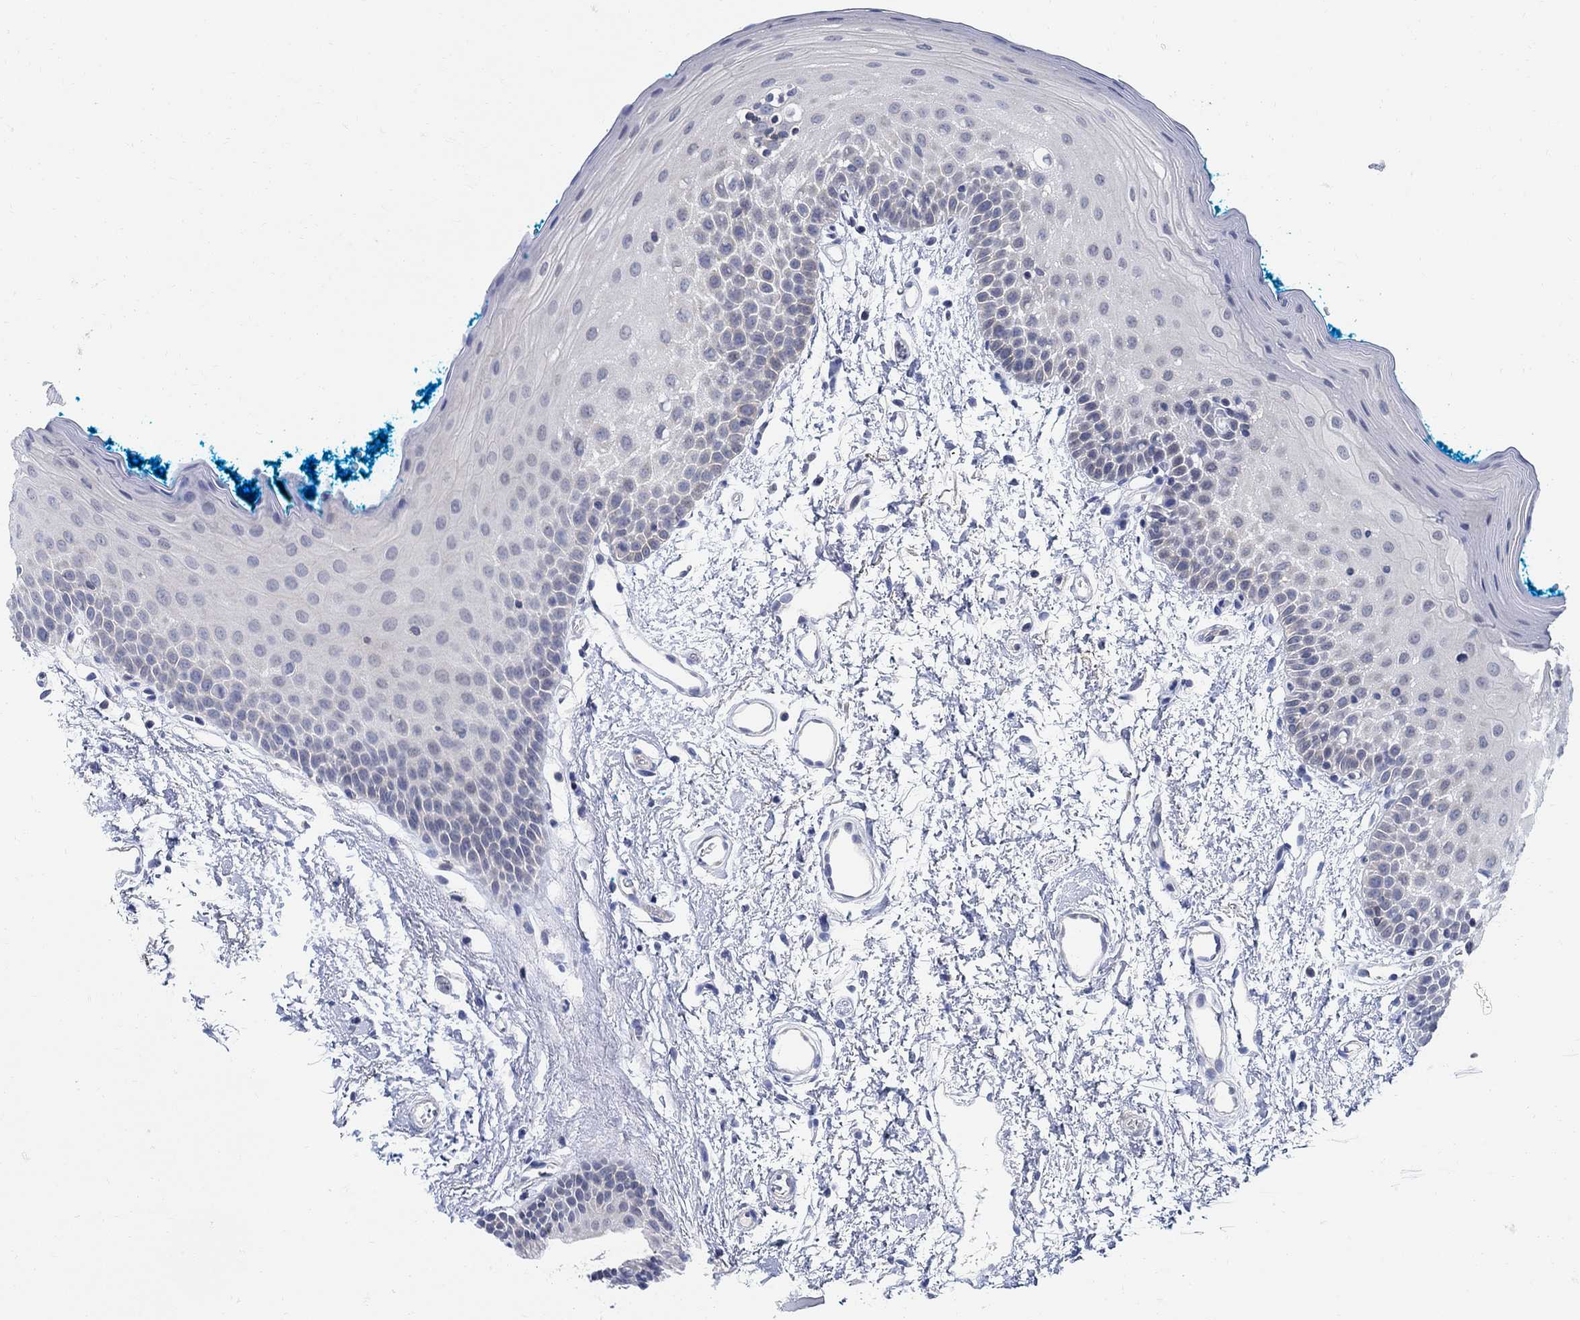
{"staining": {"intensity": "weak", "quantity": "<25%", "location": "cytoplasmic/membranous"}, "tissue": "oral mucosa", "cell_type": "Squamous epithelial cells", "image_type": "normal", "snomed": [{"axis": "morphology", "description": "Normal tissue, NOS"}, {"axis": "morphology", "description": "Squamous cell carcinoma, NOS"}, {"axis": "topography", "description": "Oral tissue"}, {"axis": "topography", "description": "Head-Neck"}], "caption": "Protein analysis of normal oral mucosa reveals no significant expression in squamous epithelial cells.", "gene": "PHF21B", "patient": {"sex": "female", "age": 75}}